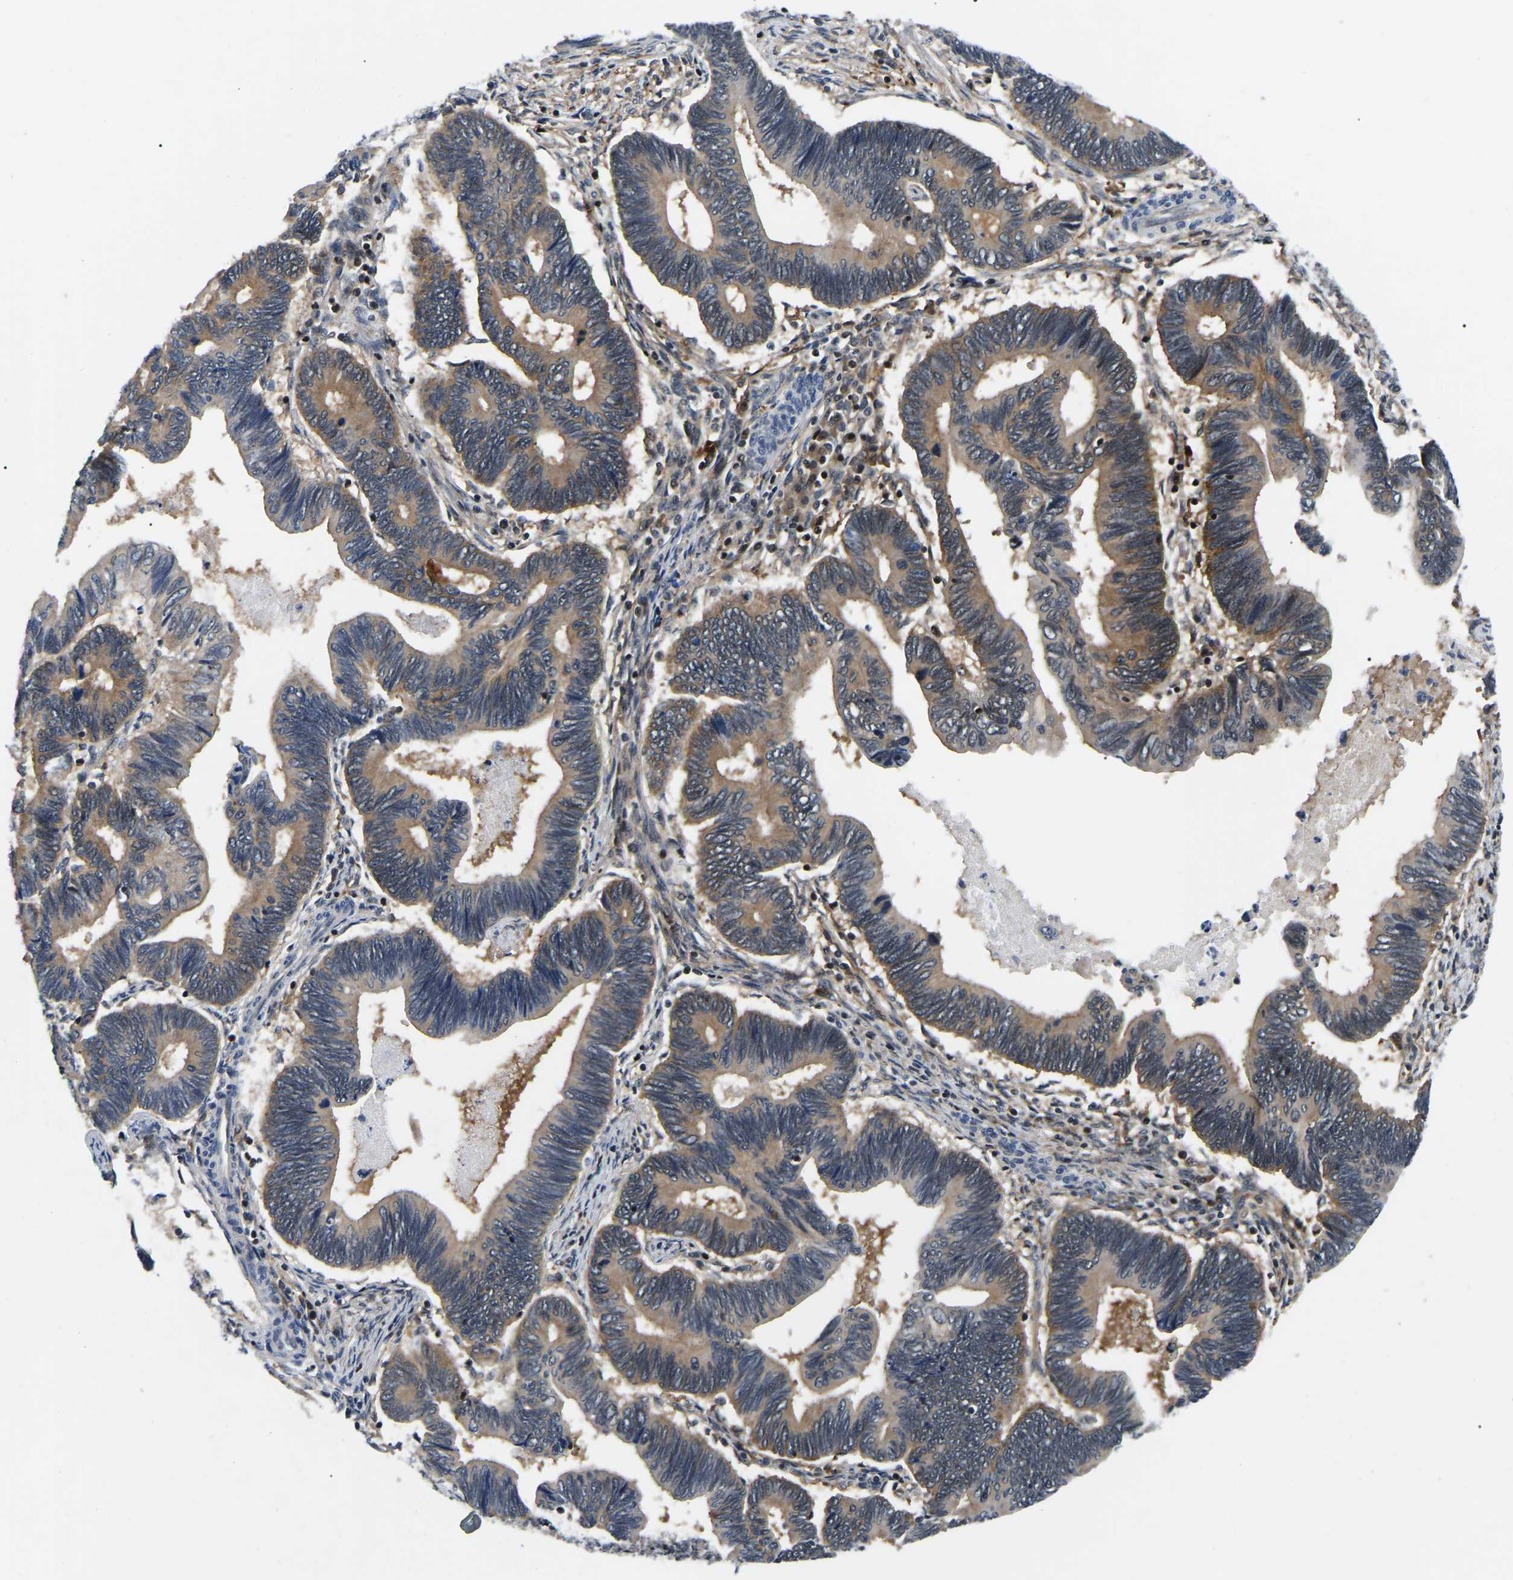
{"staining": {"intensity": "moderate", "quantity": ">75%", "location": "cytoplasmic/membranous"}, "tissue": "pancreatic cancer", "cell_type": "Tumor cells", "image_type": "cancer", "snomed": [{"axis": "morphology", "description": "Adenocarcinoma, NOS"}, {"axis": "topography", "description": "Pancreas"}], "caption": "The photomicrograph reveals immunohistochemical staining of adenocarcinoma (pancreatic). There is moderate cytoplasmic/membranous staining is identified in approximately >75% of tumor cells.", "gene": "RRP1B", "patient": {"sex": "female", "age": 70}}